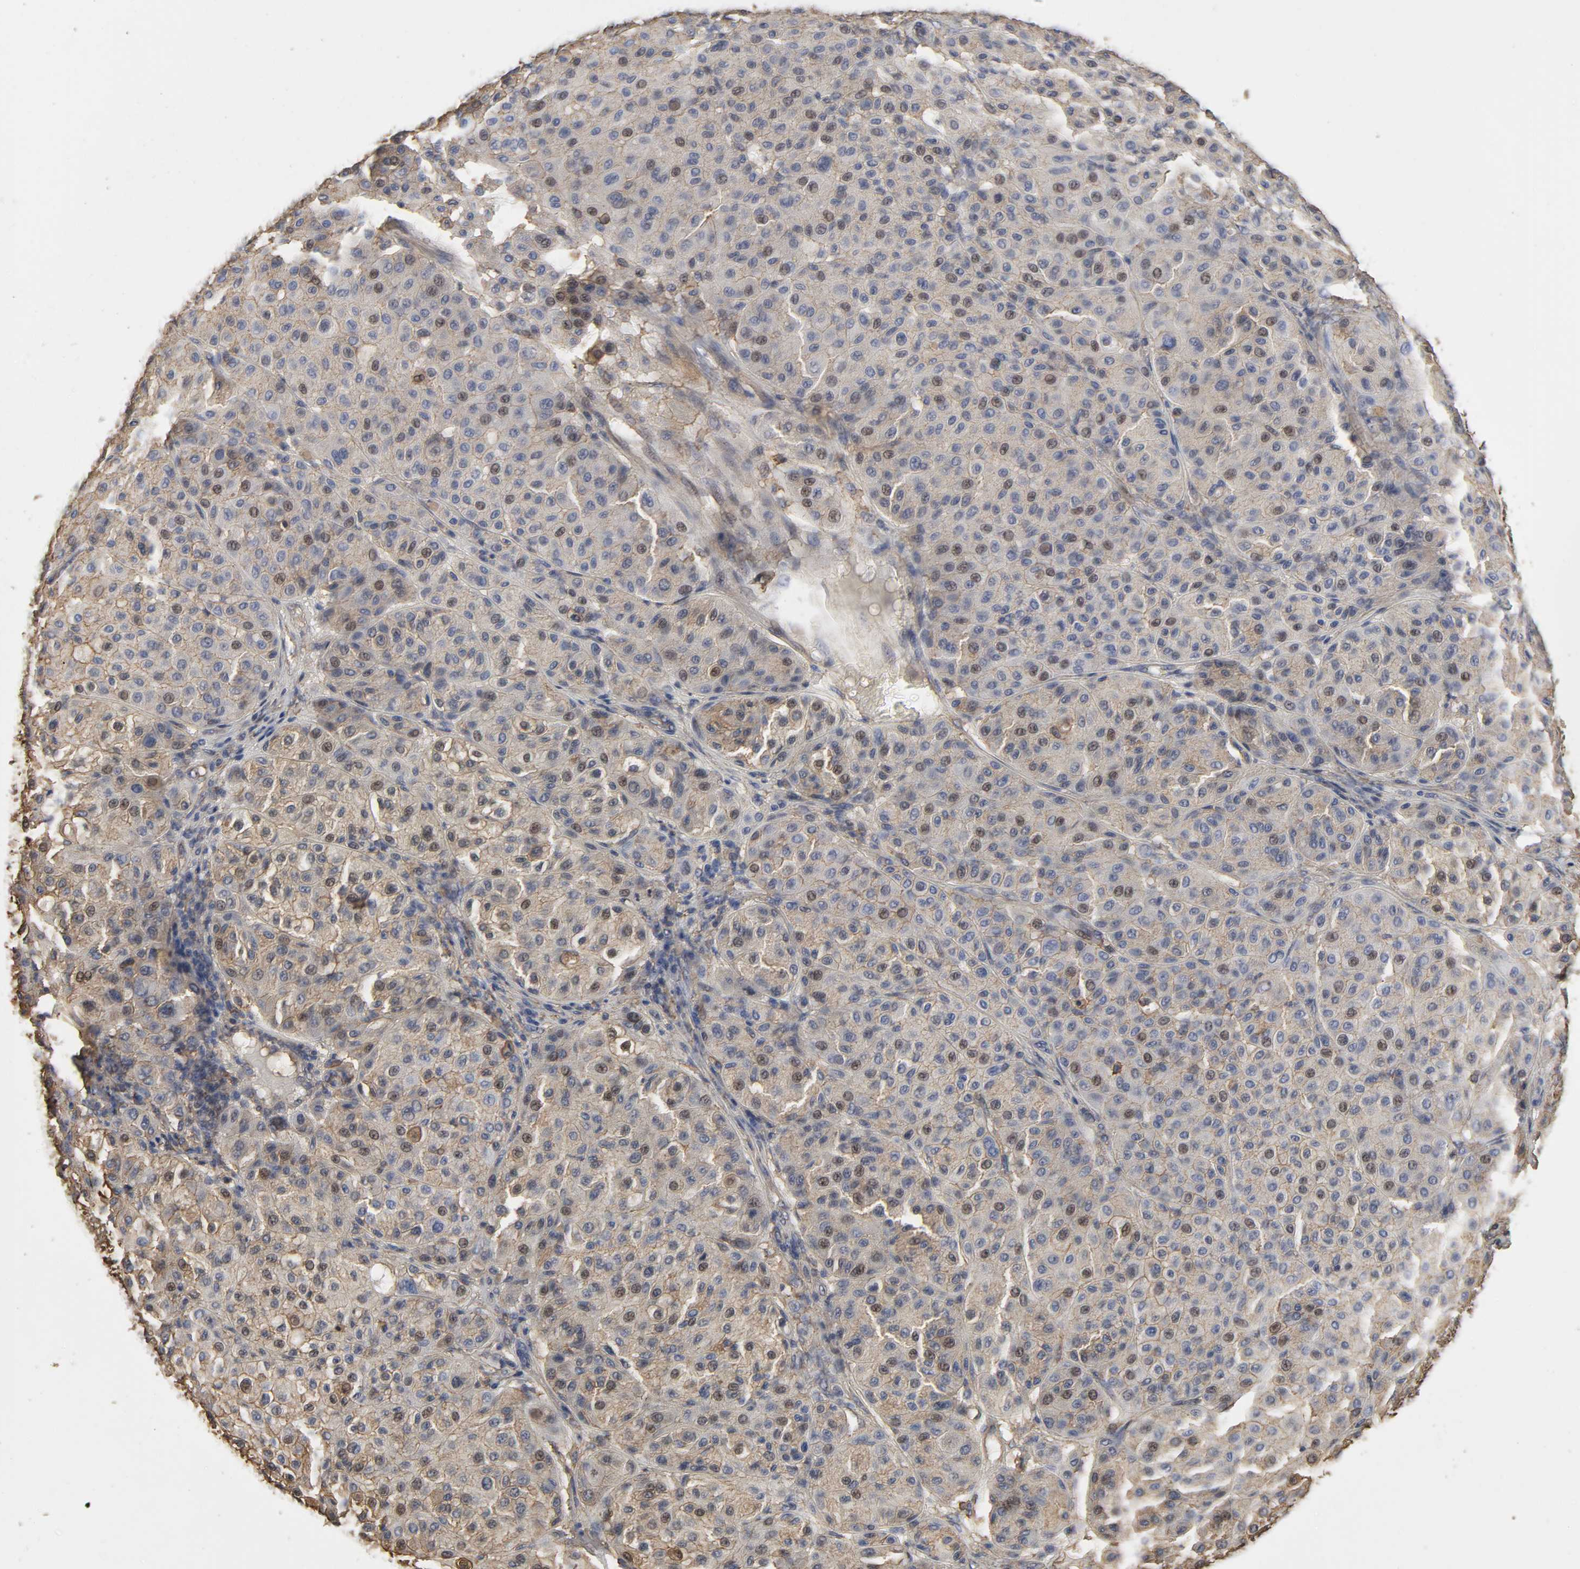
{"staining": {"intensity": "weak", "quantity": ">75%", "location": "cytoplasmic/membranous,nuclear"}, "tissue": "melanoma", "cell_type": "Tumor cells", "image_type": "cancer", "snomed": [{"axis": "morphology", "description": "Normal tissue, NOS"}, {"axis": "morphology", "description": "Malignant melanoma, Metastatic site"}, {"axis": "topography", "description": "Skin"}], "caption": "Immunohistochemical staining of human malignant melanoma (metastatic site) displays weak cytoplasmic/membranous and nuclear protein positivity in approximately >75% of tumor cells. The staining was performed using DAB, with brown indicating positive protein expression. Nuclei are stained blue with hematoxylin.", "gene": "ANXA2", "patient": {"sex": "male", "age": 41}}